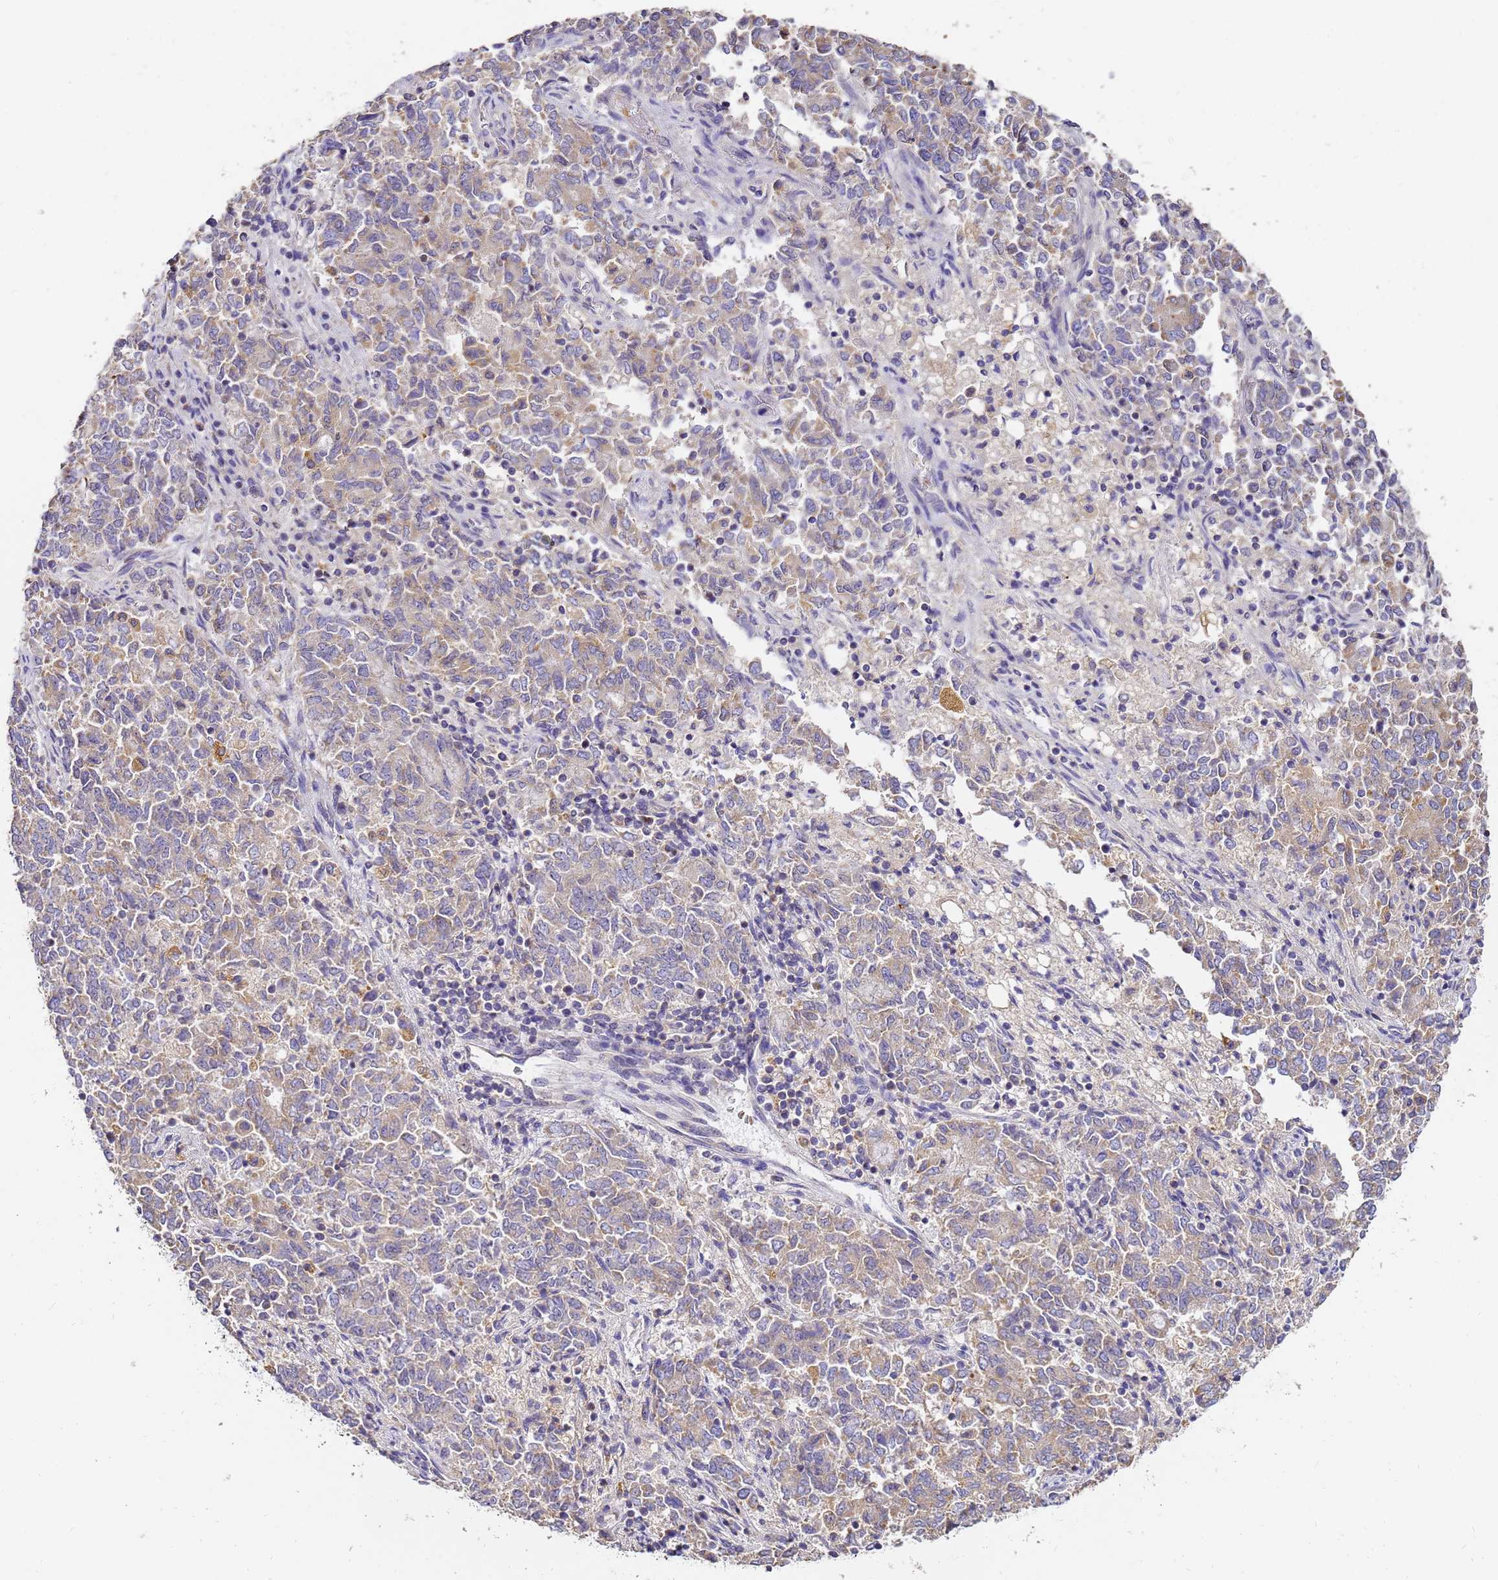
{"staining": {"intensity": "weak", "quantity": "25%-75%", "location": "cytoplasmic/membranous"}, "tissue": "endometrial cancer", "cell_type": "Tumor cells", "image_type": "cancer", "snomed": [{"axis": "morphology", "description": "Adenocarcinoma, NOS"}, {"axis": "topography", "description": "Endometrium"}], "caption": "Immunohistochemical staining of endometrial cancer displays weak cytoplasmic/membranous protein staining in approximately 25%-75% of tumor cells.", "gene": "ARL8B", "patient": {"sex": "female", "age": 80}}